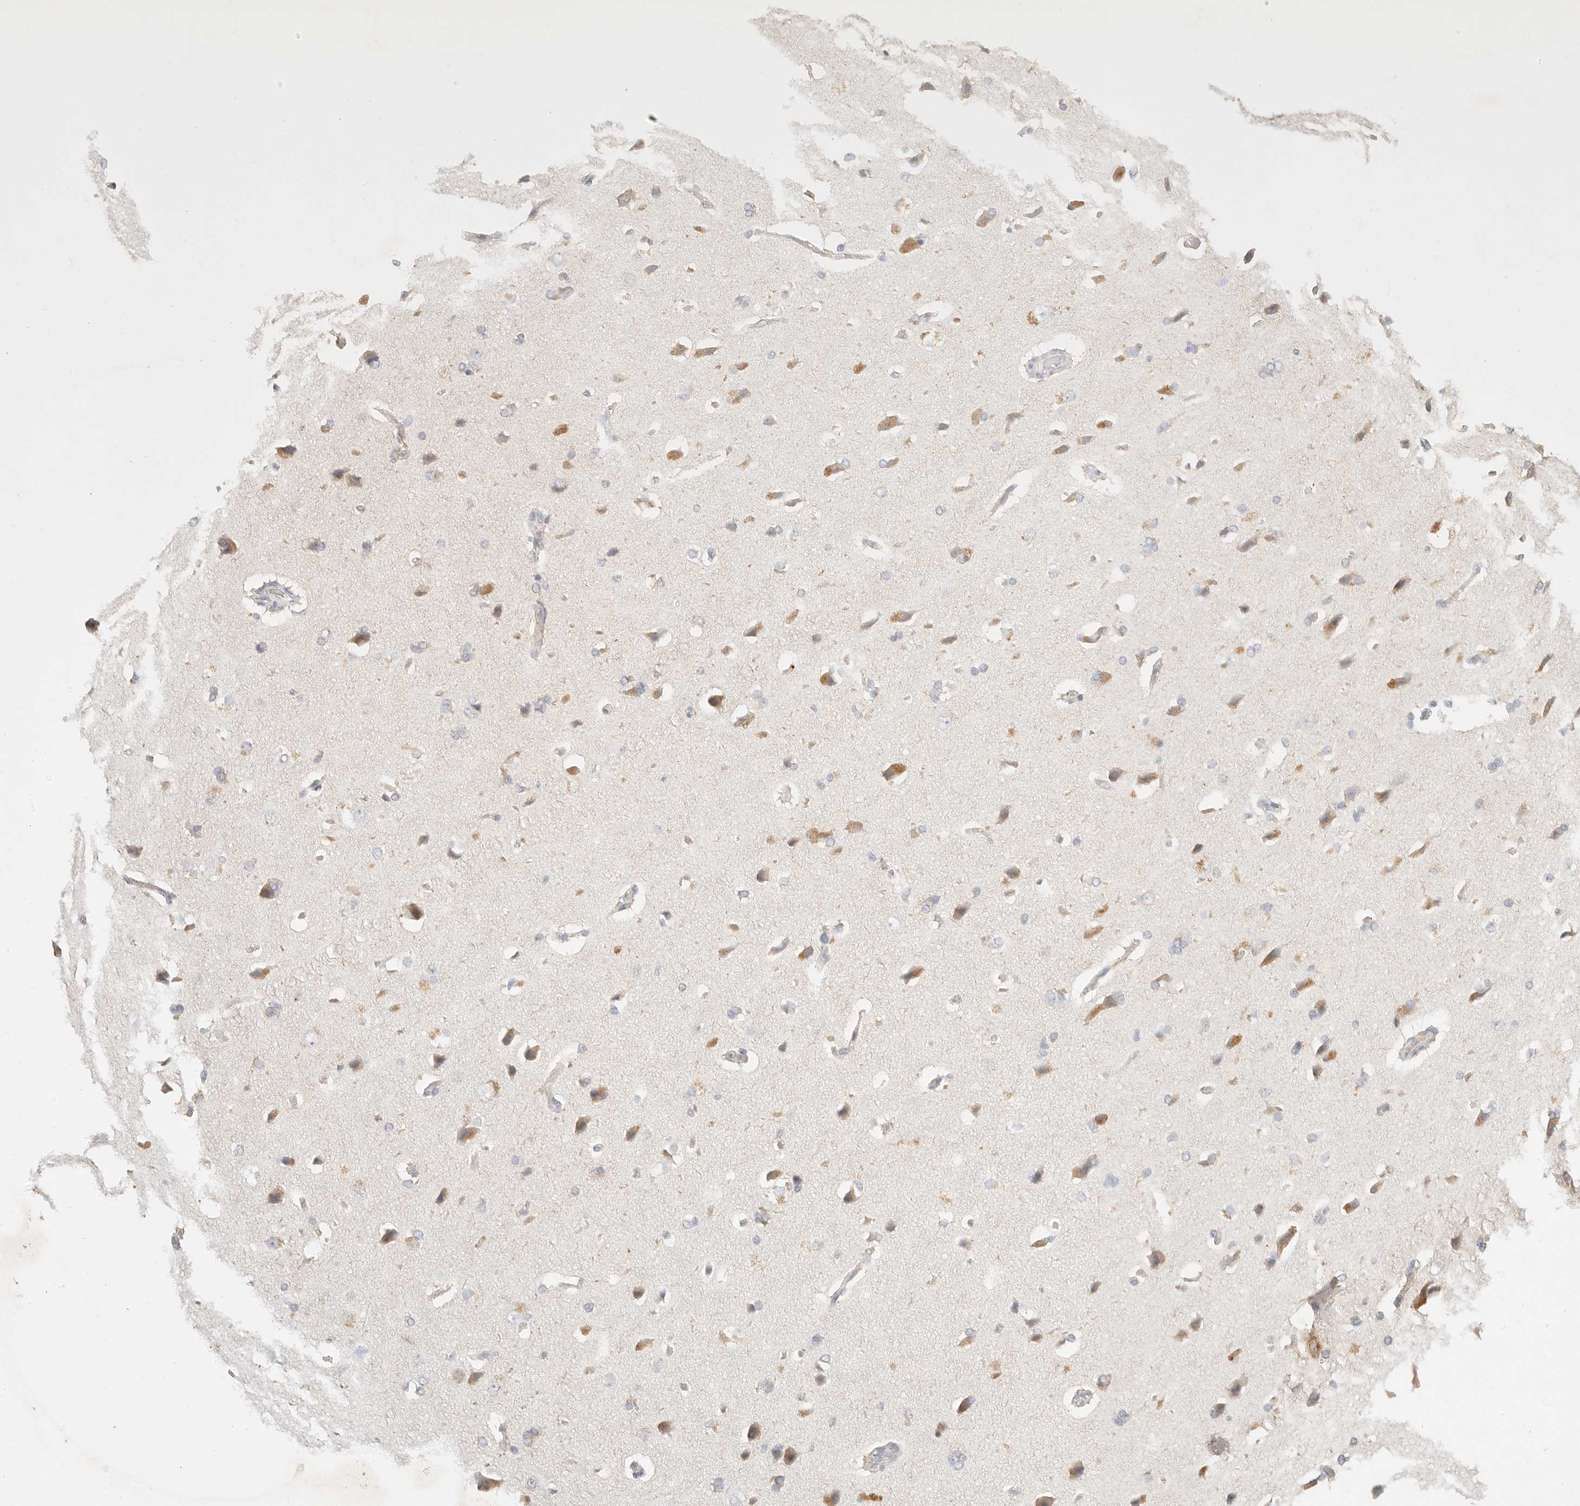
{"staining": {"intensity": "negative", "quantity": "none", "location": "none"}, "tissue": "cerebral cortex", "cell_type": "Endothelial cells", "image_type": "normal", "snomed": [{"axis": "morphology", "description": "Normal tissue, NOS"}, {"axis": "topography", "description": "Cerebral cortex"}], "caption": "This image is of benign cerebral cortex stained with immunohistochemistry to label a protein in brown with the nuclei are counter-stained blue. There is no staining in endothelial cells. (DAB IHC, high magnification).", "gene": "ACOX1", "patient": {"sex": "male", "age": 62}}